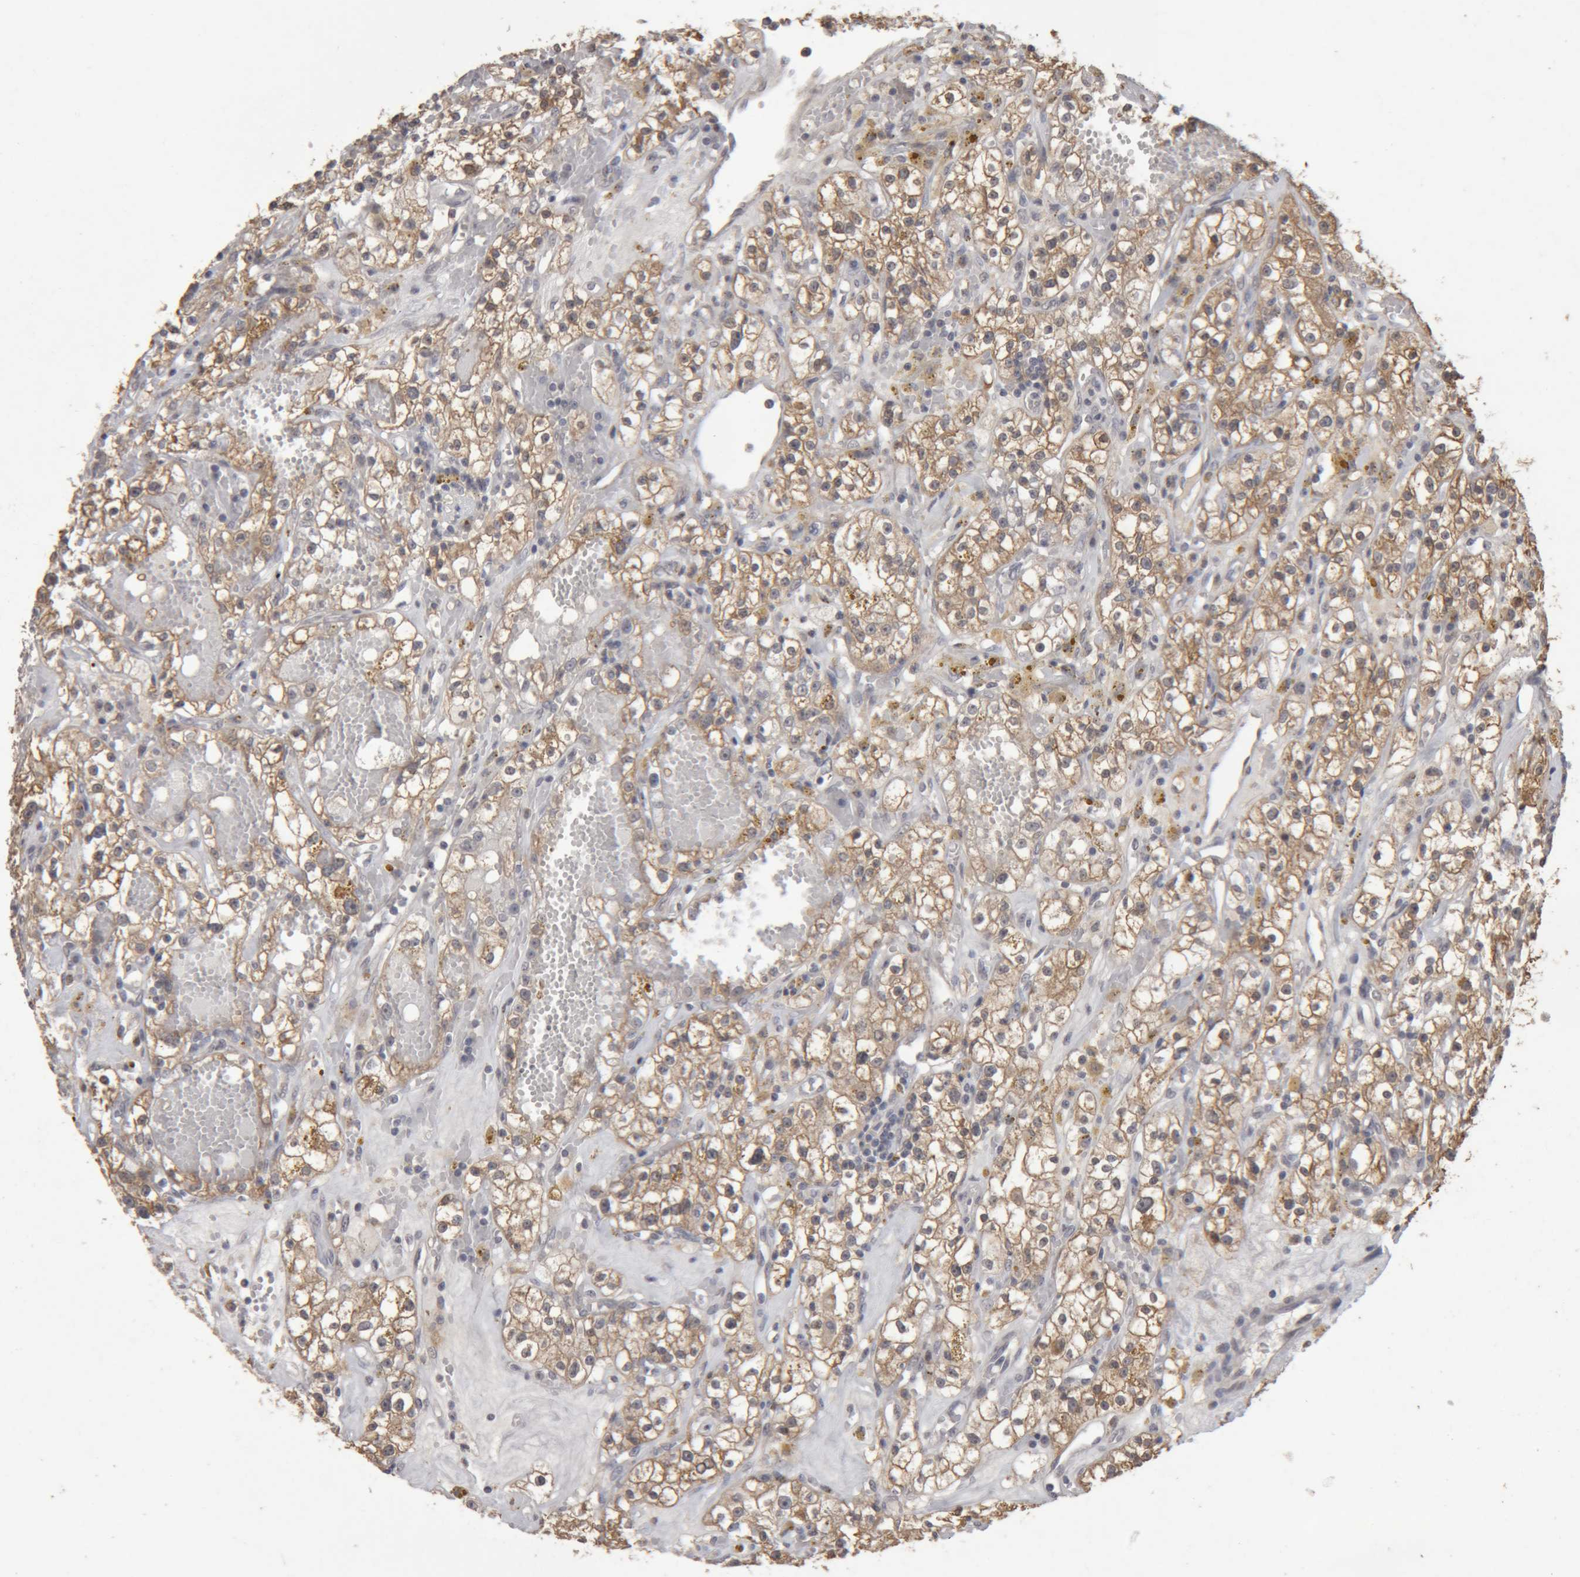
{"staining": {"intensity": "moderate", "quantity": ">75%", "location": "cytoplasmic/membranous"}, "tissue": "renal cancer", "cell_type": "Tumor cells", "image_type": "cancer", "snomed": [{"axis": "morphology", "description": "Adenocarcinoma, NOS"}, {"axis": "topography", "description": "Kidney"}], "caption": "Tumor cells reveal medium levels of moderate cytoplasmic/membranous positivity in about >75% of cells in renal adenocarcinoma. (Brightfield microscopy of DAB IHC at high magnification).", "gene": "MEP1A", "patient": {"sex": "male", "age": 56}}